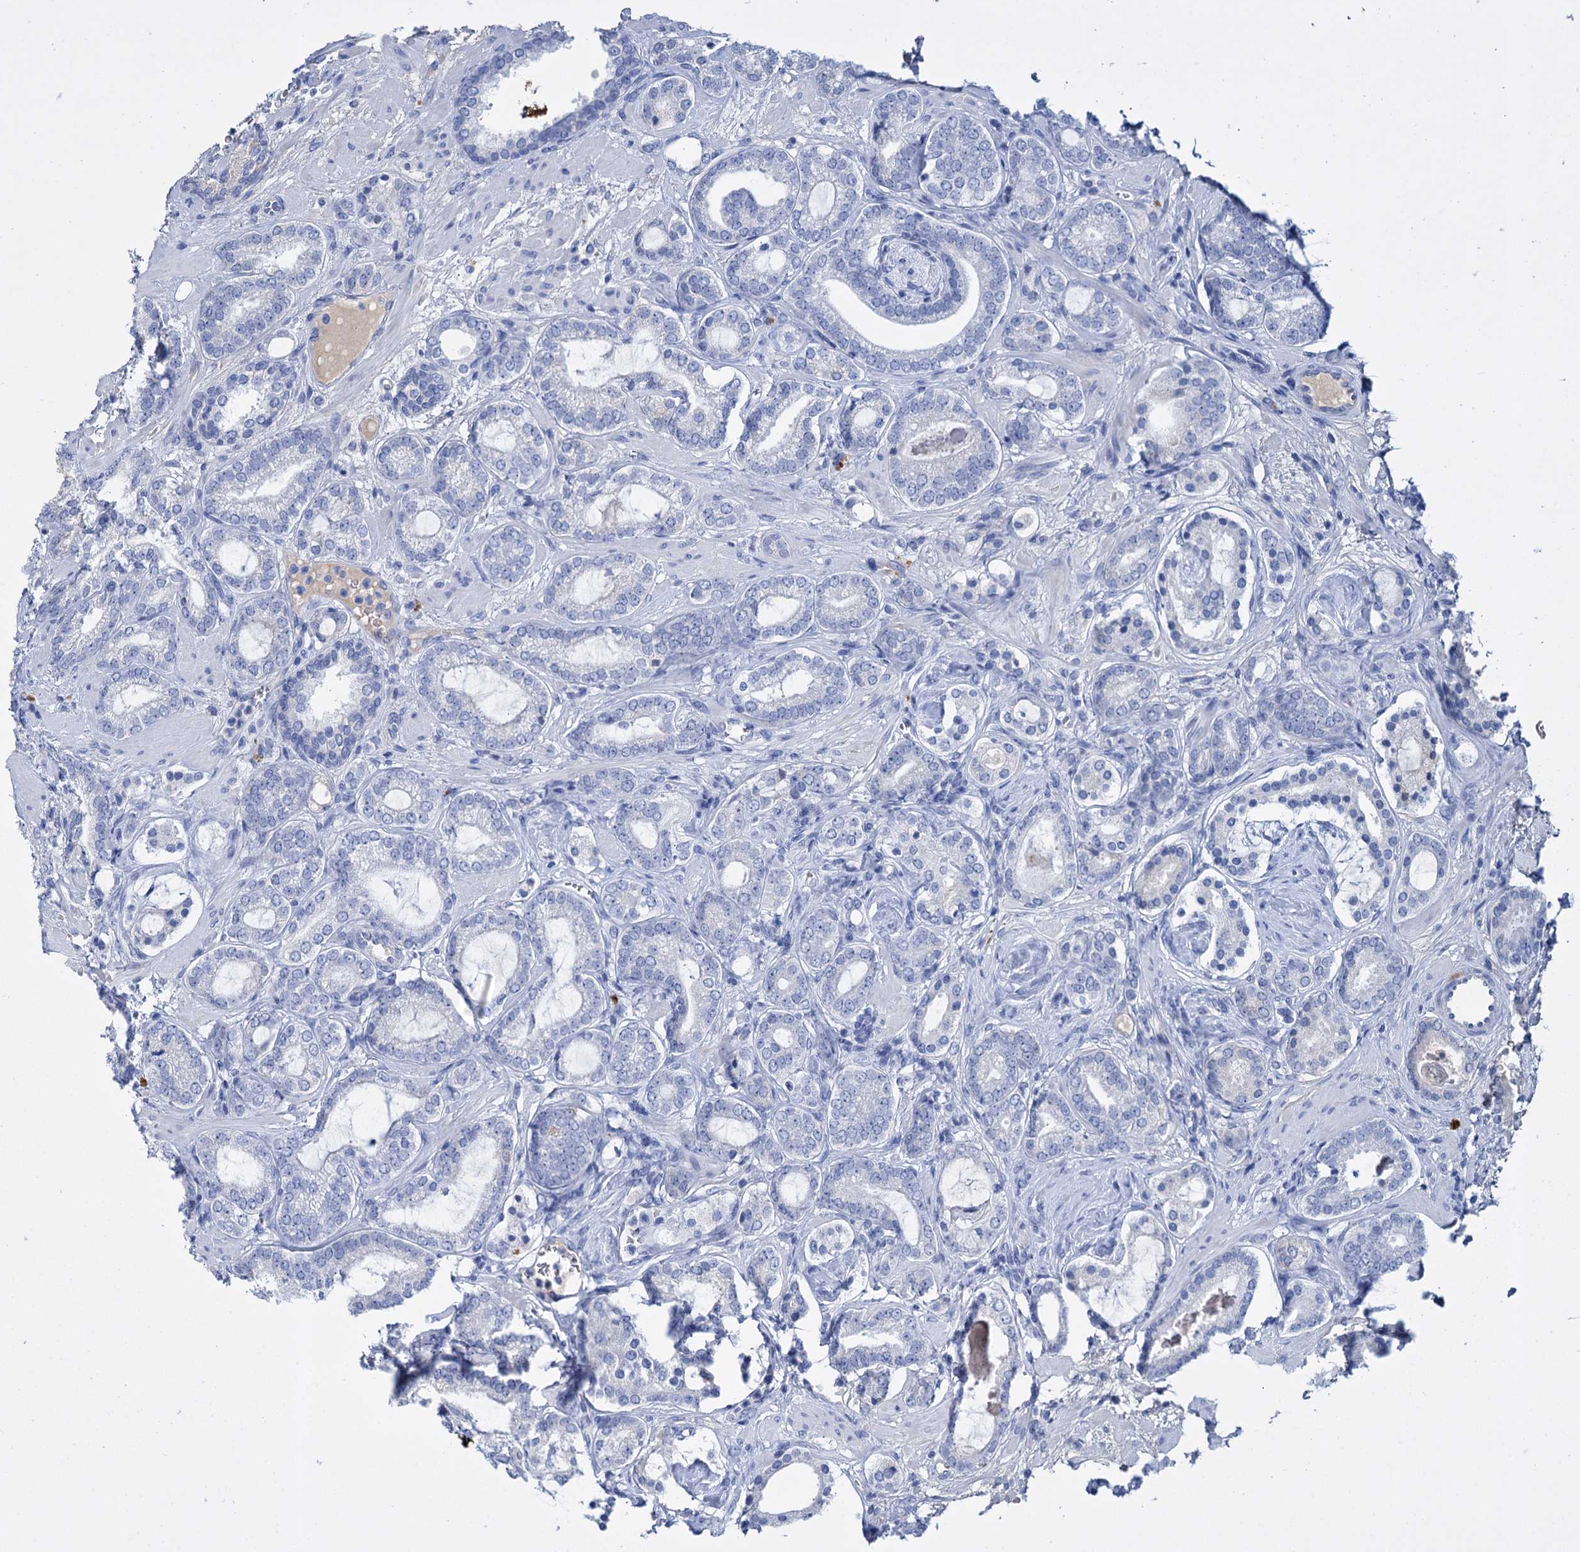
{"staining": {"intensity": "negative", "quantity": "none", "location": "none"}, "tissue": "prostate cancer", "cell_type": "Tumor cells", "image_type": "cancer", "snomed": [{"axis": "morphology", "description": "Adenocarcinoma, High grade"}, {"axis": "topography", "description": "Prostate"}], "caption": "DAB immunohistochemical staining of human high-grade adenocarcinoma (prostate) exhibits no significant positivity in tumor cells.", "gene": "FBXW12", "patient": {"sex": "male", "age": 60}}